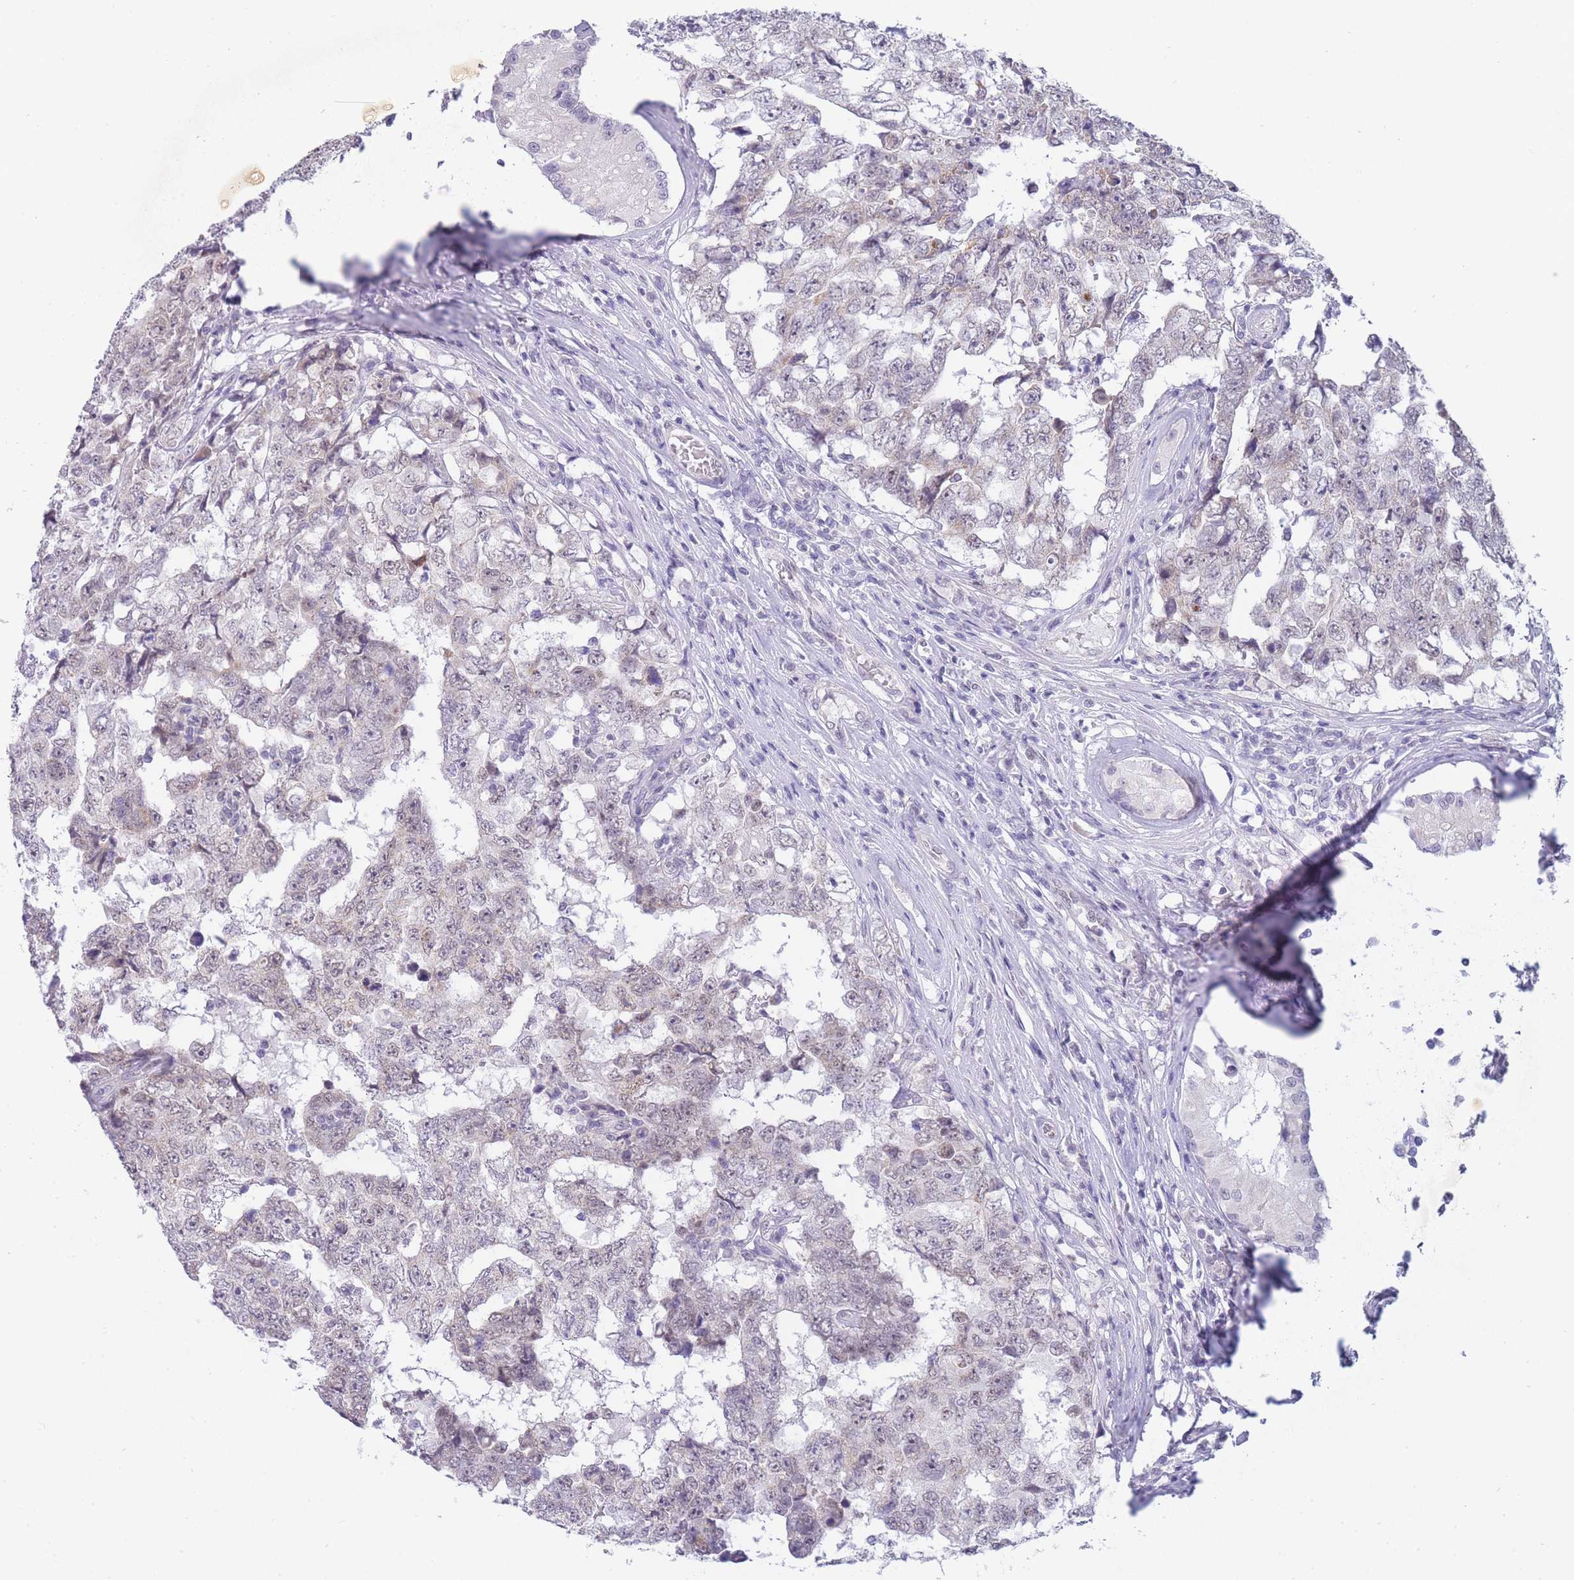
{"staining": {"intensity": "weak", "quantity": "25%-75%", "location": "nuclear"}, "tissue": "testis cancer", "cell_type": "Tumor cells", "image_type": "cancer", "snomed": [{"axis": "morphology", "description": "Carcinoma, Embryonal, NOS"}, {"axis": "topography", "description": "Testis"}], "caption": "Immunohistochemistry (IHC) photomicrograph of human testis embryonal carcinoma stained for a protein (brown), which demonstrates low levels of weak nuclear staining in about 25%-75% of tumor cells.", "gene": "FRAT2", "patient": {"sex": "male", "age": 25}}